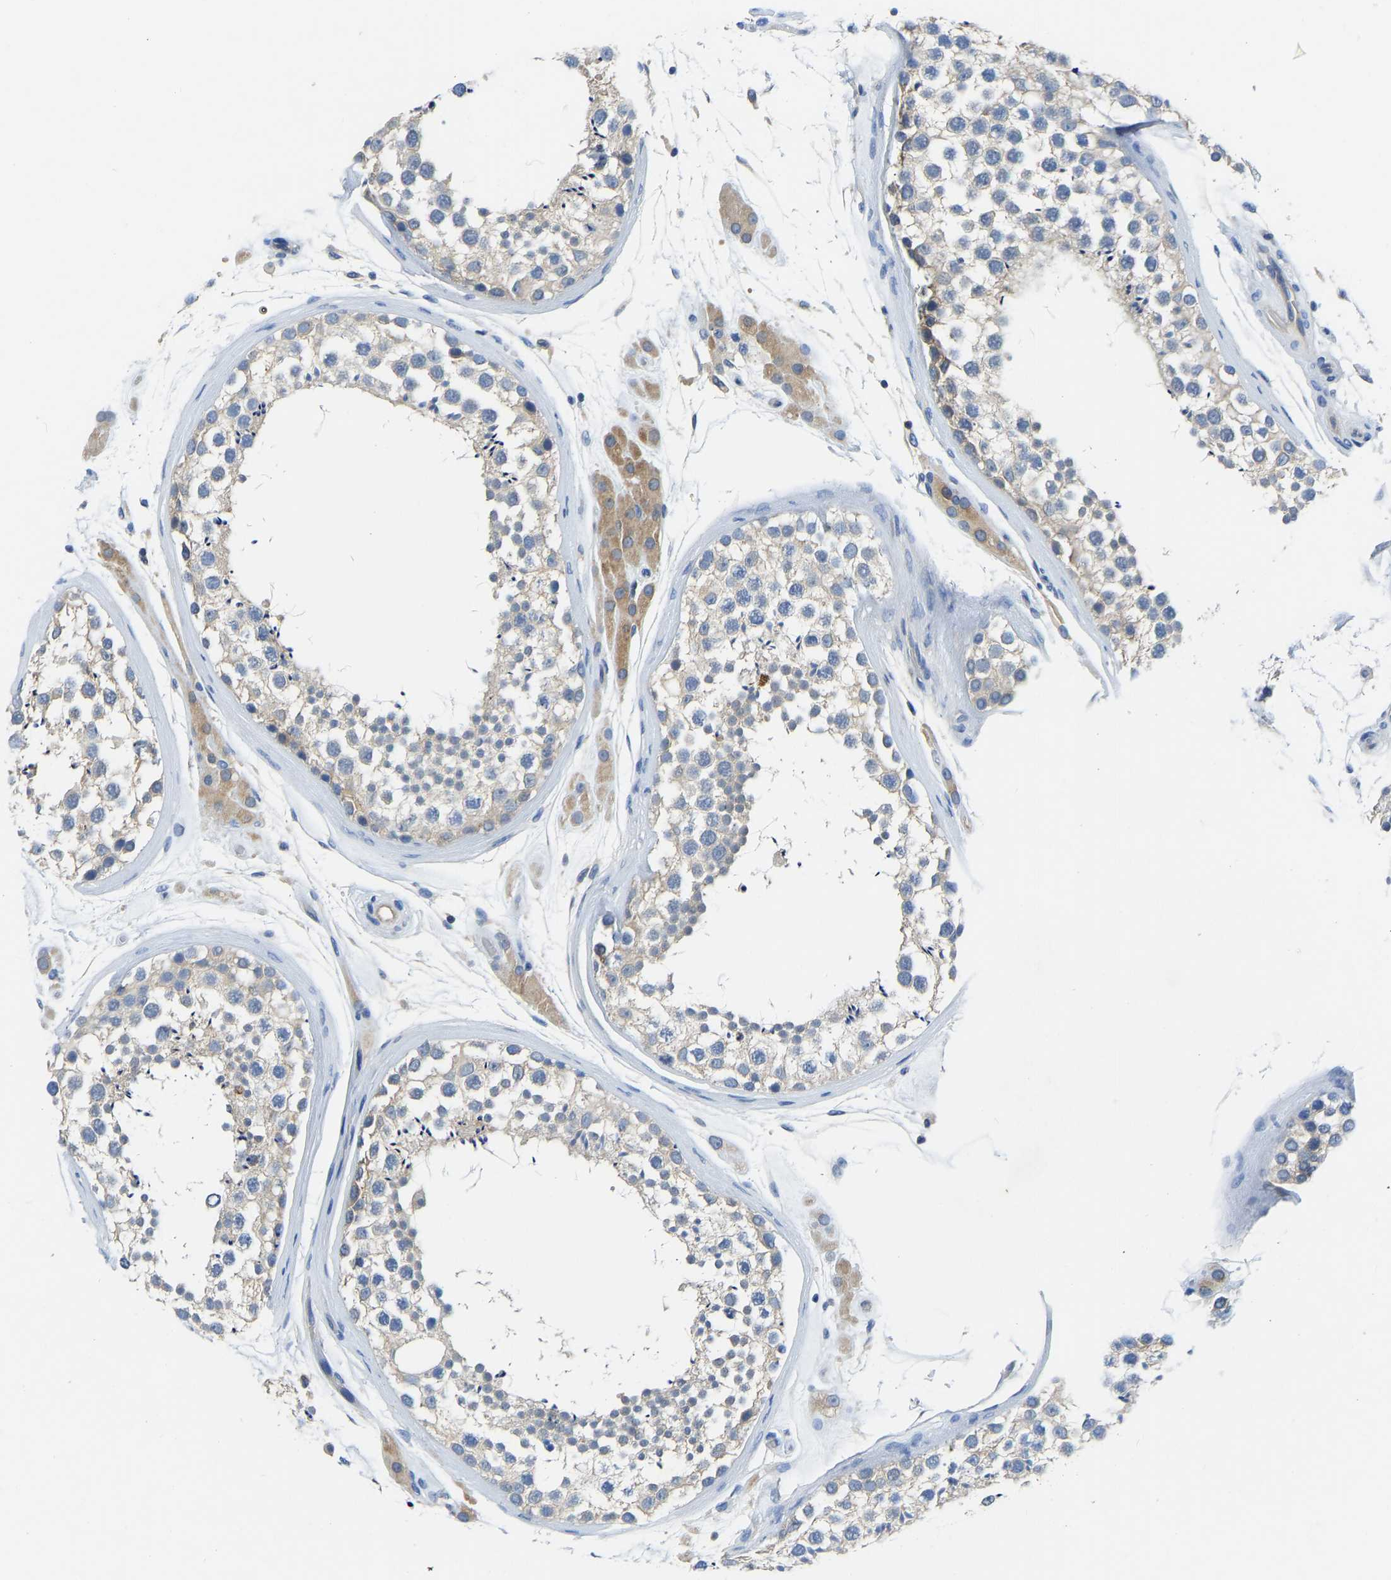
{"staining": {"intensity": "weak", "quantity": "<25%", "location": "cytoplasmic/membranous"}, "tissue": "testis", "cell_type": "Cells in seminiferous ducts", "image_type": "normal", "snomed": [{"axis": "morphology", "description": "Normal tissue, NOS"}, {"axis": "topography", "description": "Testis"}], "caption": "There is no significant staining in cells in seminiferous ducts of testis. (Stains: DAB IHC with hematoxylin counter stain, Microscopy: brightfield microscopy at high magnification).", "gene": "PPP3CA", "patient": {"sex": "male", "age": 46}}